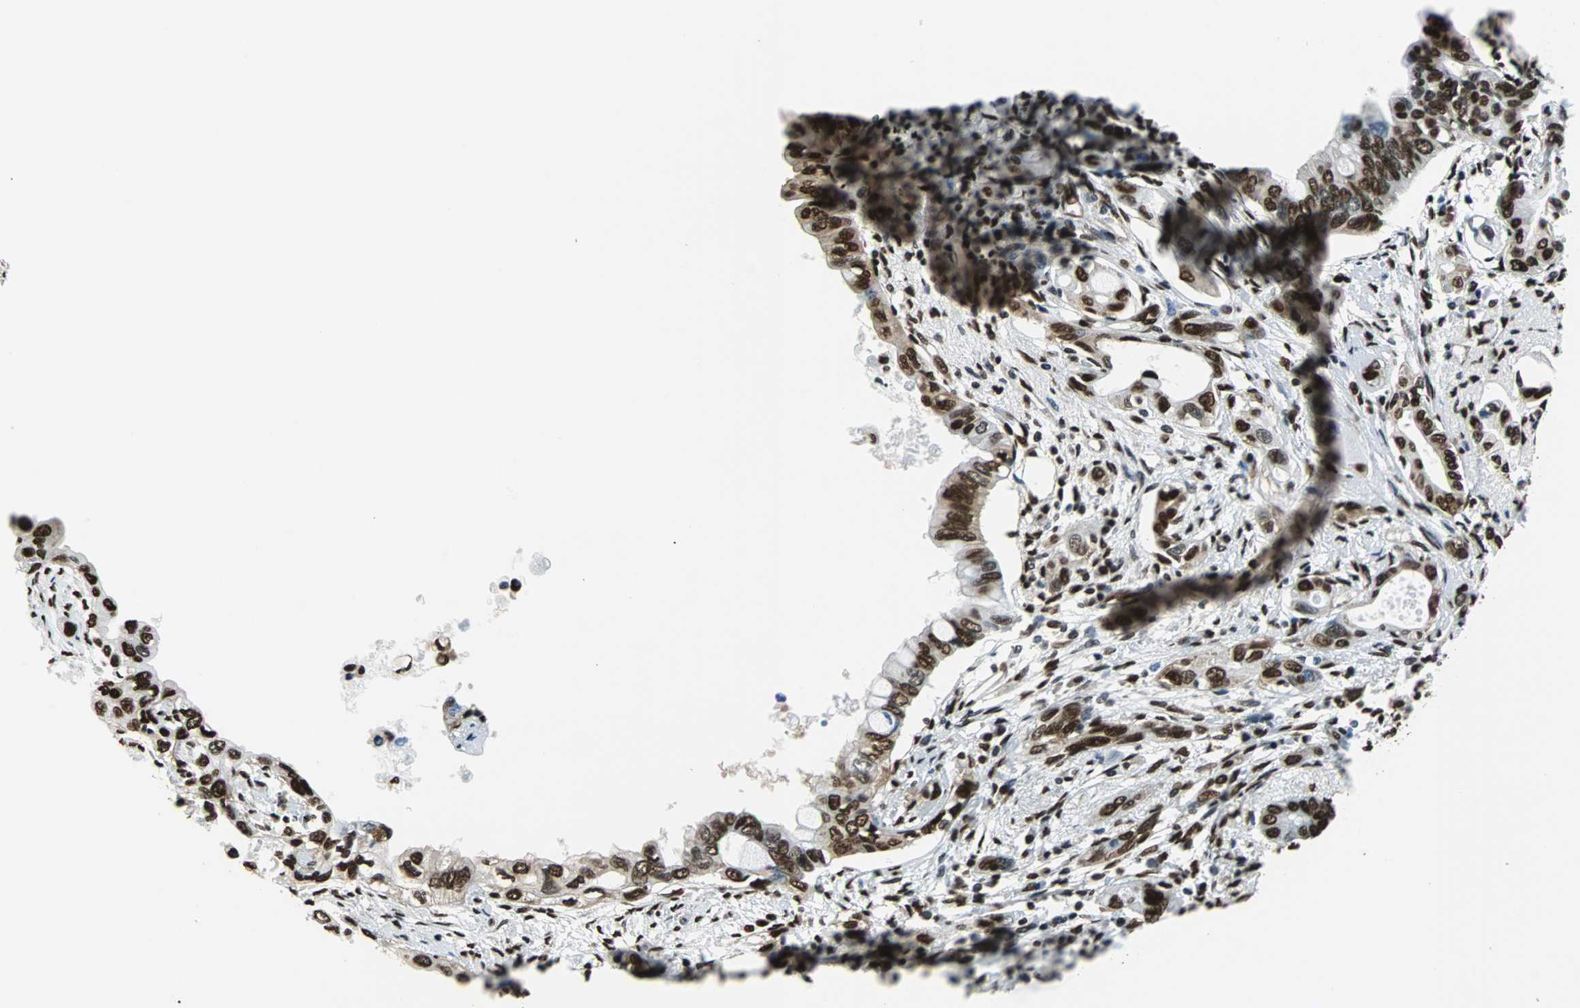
{"staining": {"intensity": "strong", "quantity": ">75%", "location": "nuclear"}, "tissue": "pancreatic cancer", "cell_type": "Tumor cells", "image_type": "cancer", "snomed": [{"axis": "morphology", "description": "Adenocarcinoma, NOS"}, {"axis": "topography", "description": "Pancreas"}], "caption": "This is a histology image of IHC staining of pancreatic adenocarcinoma, which shows strong positivity in the nuclear of tumor cells.", "gene": "FUBP1", "patient": {"sex": "female", "age": 60}}